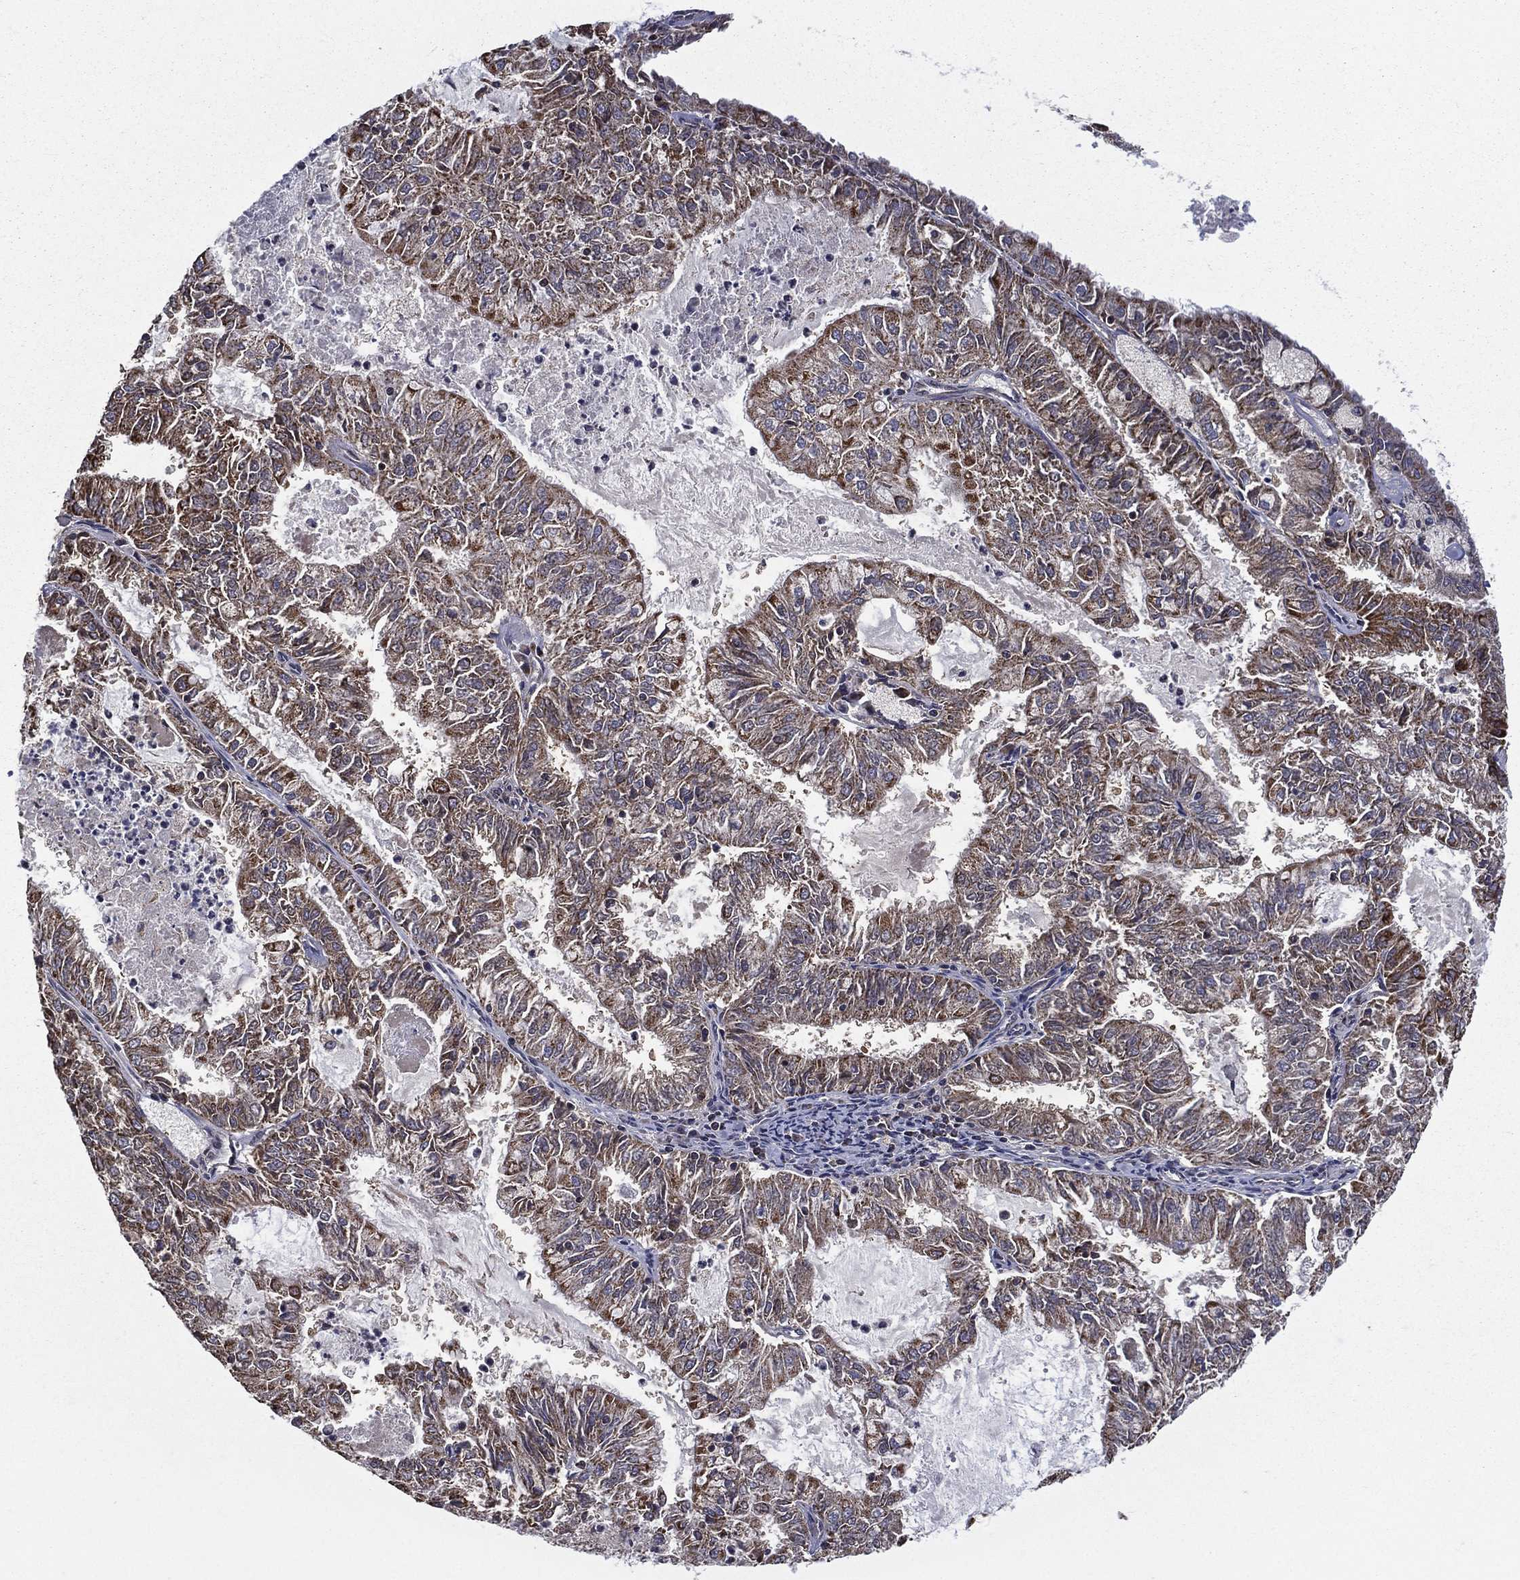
{"staining": {"intensity": "moderate", "quantity": "25%-75%", "location": "cytoplasmic/membranous"}, "tissue": "endometrial cancer", "cell_type": "Tumor cells", "image_type": "cancer", "snomed": [{"axis": "morphology", "description": "Adenocarcinoma, NOS"}, {"axis": "topography", "description": "Endometrium"}], "caption": "Immunohistochemistry histopathology image of human endometrial cancer stained for a protein (brown), which reveals medium levels of moderate cytoplasmic/membranous expression in approximately 25%-75% of tumor cells.", "gene": "RIGI", "patient": {"sex": "female", "age": 57}}